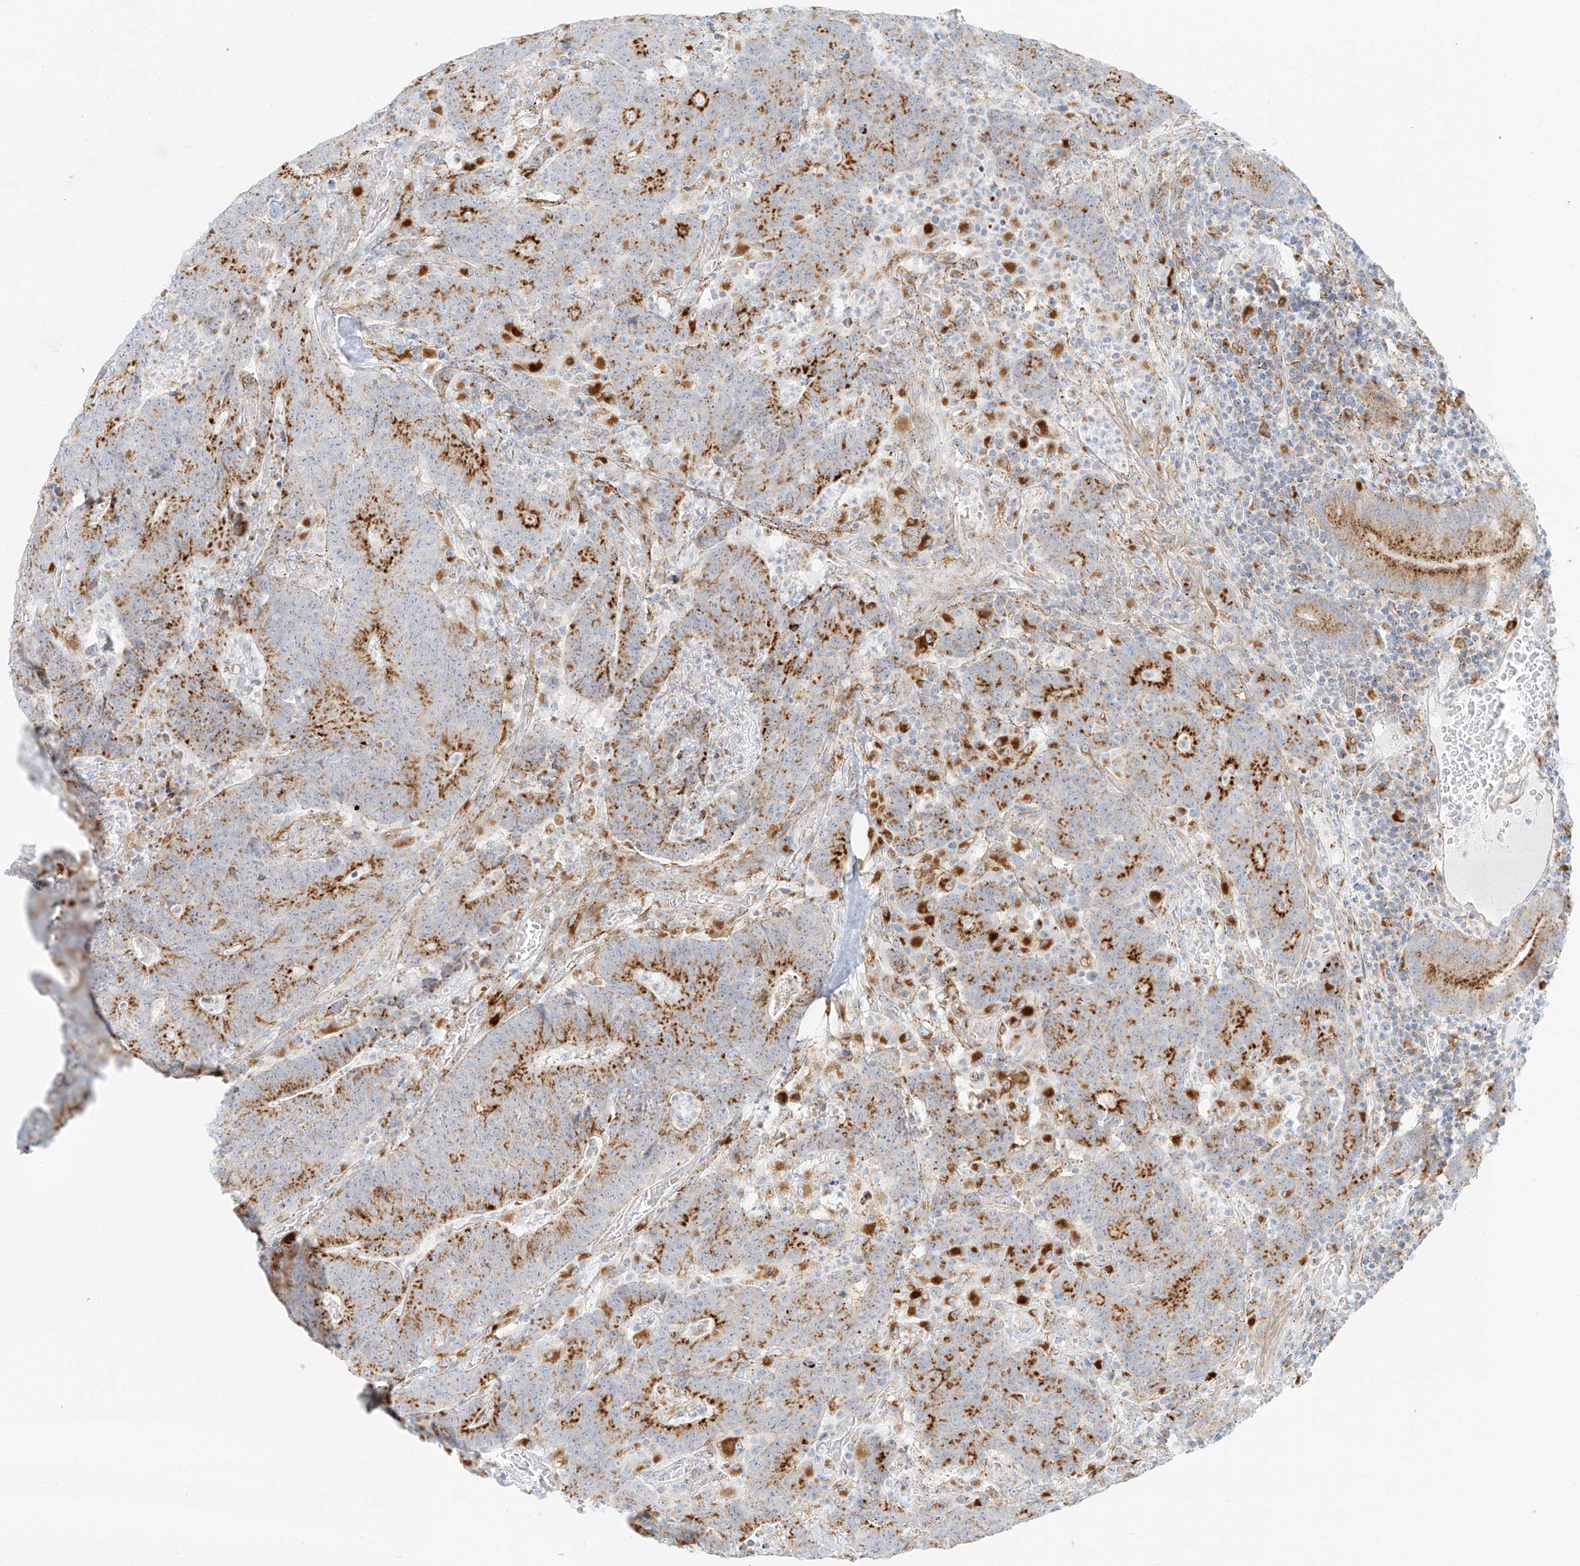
{"staining": {"intensity": "strong", "quantity": "25%-75%", "location": "cytoplasmic/membranous"}, "tissue": "colorectal cancer", "cell_type": "Tumor cells", "image_type": "cancer", "snomed": [{"axis": "morphology", "description": "Normal tissue, NOS"}, {"axis": "morphology", "description": "Adenocarcinoma, NOS"}, {"axis": "topography", "description": "Colon"}], "caption": "A brown stain labels strong cytoplasmic/membranous expression of a protein in colorectal adenocarcinoma tumor cells. (Brightfield microscopy of DAB IHC at high magnification).", "gene": "SLC35F6", "patient": {"sex": "female", "age": 75}}